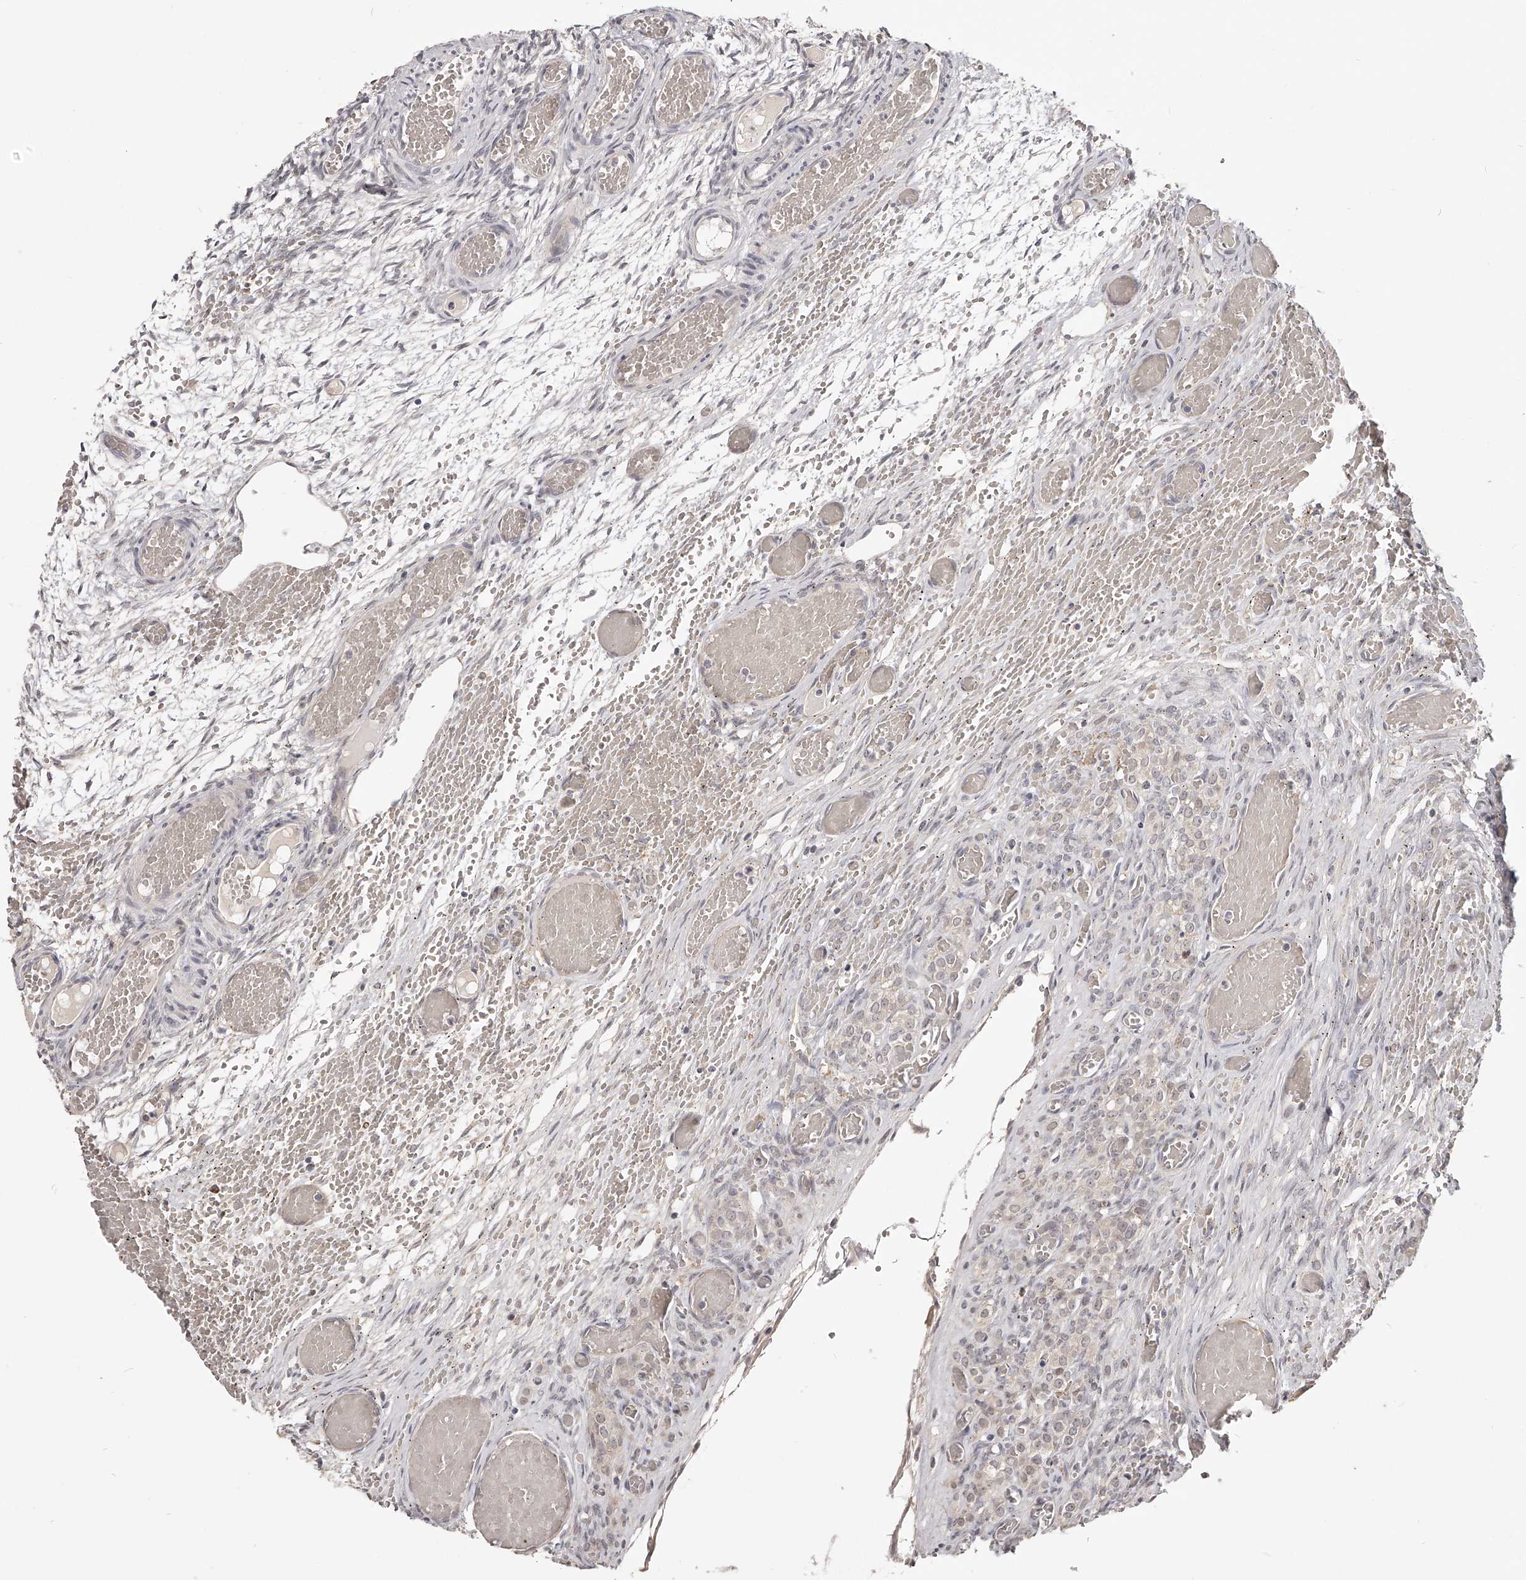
{"staining": {"intensity": "weak", "quantity": "<25%", "location": "cytoplasmic/membranous"}, "tissue": "ovary", "cell_type": "Ovarian stroma cells", "image_type": "normal", "snomed": [{"axis": "morphology", "description": "Adenocarcinoma, NOS"}, {"axis": "topography", "description": "Endometrium"}], "caption": "High power microscopy image of an immunohistochemistry photomicrograph of benign ovary, revealing no significant expression in ovarian stroma cells.", "gene": "ZNF582", "patient": {"sex": "female", "age": 32}}